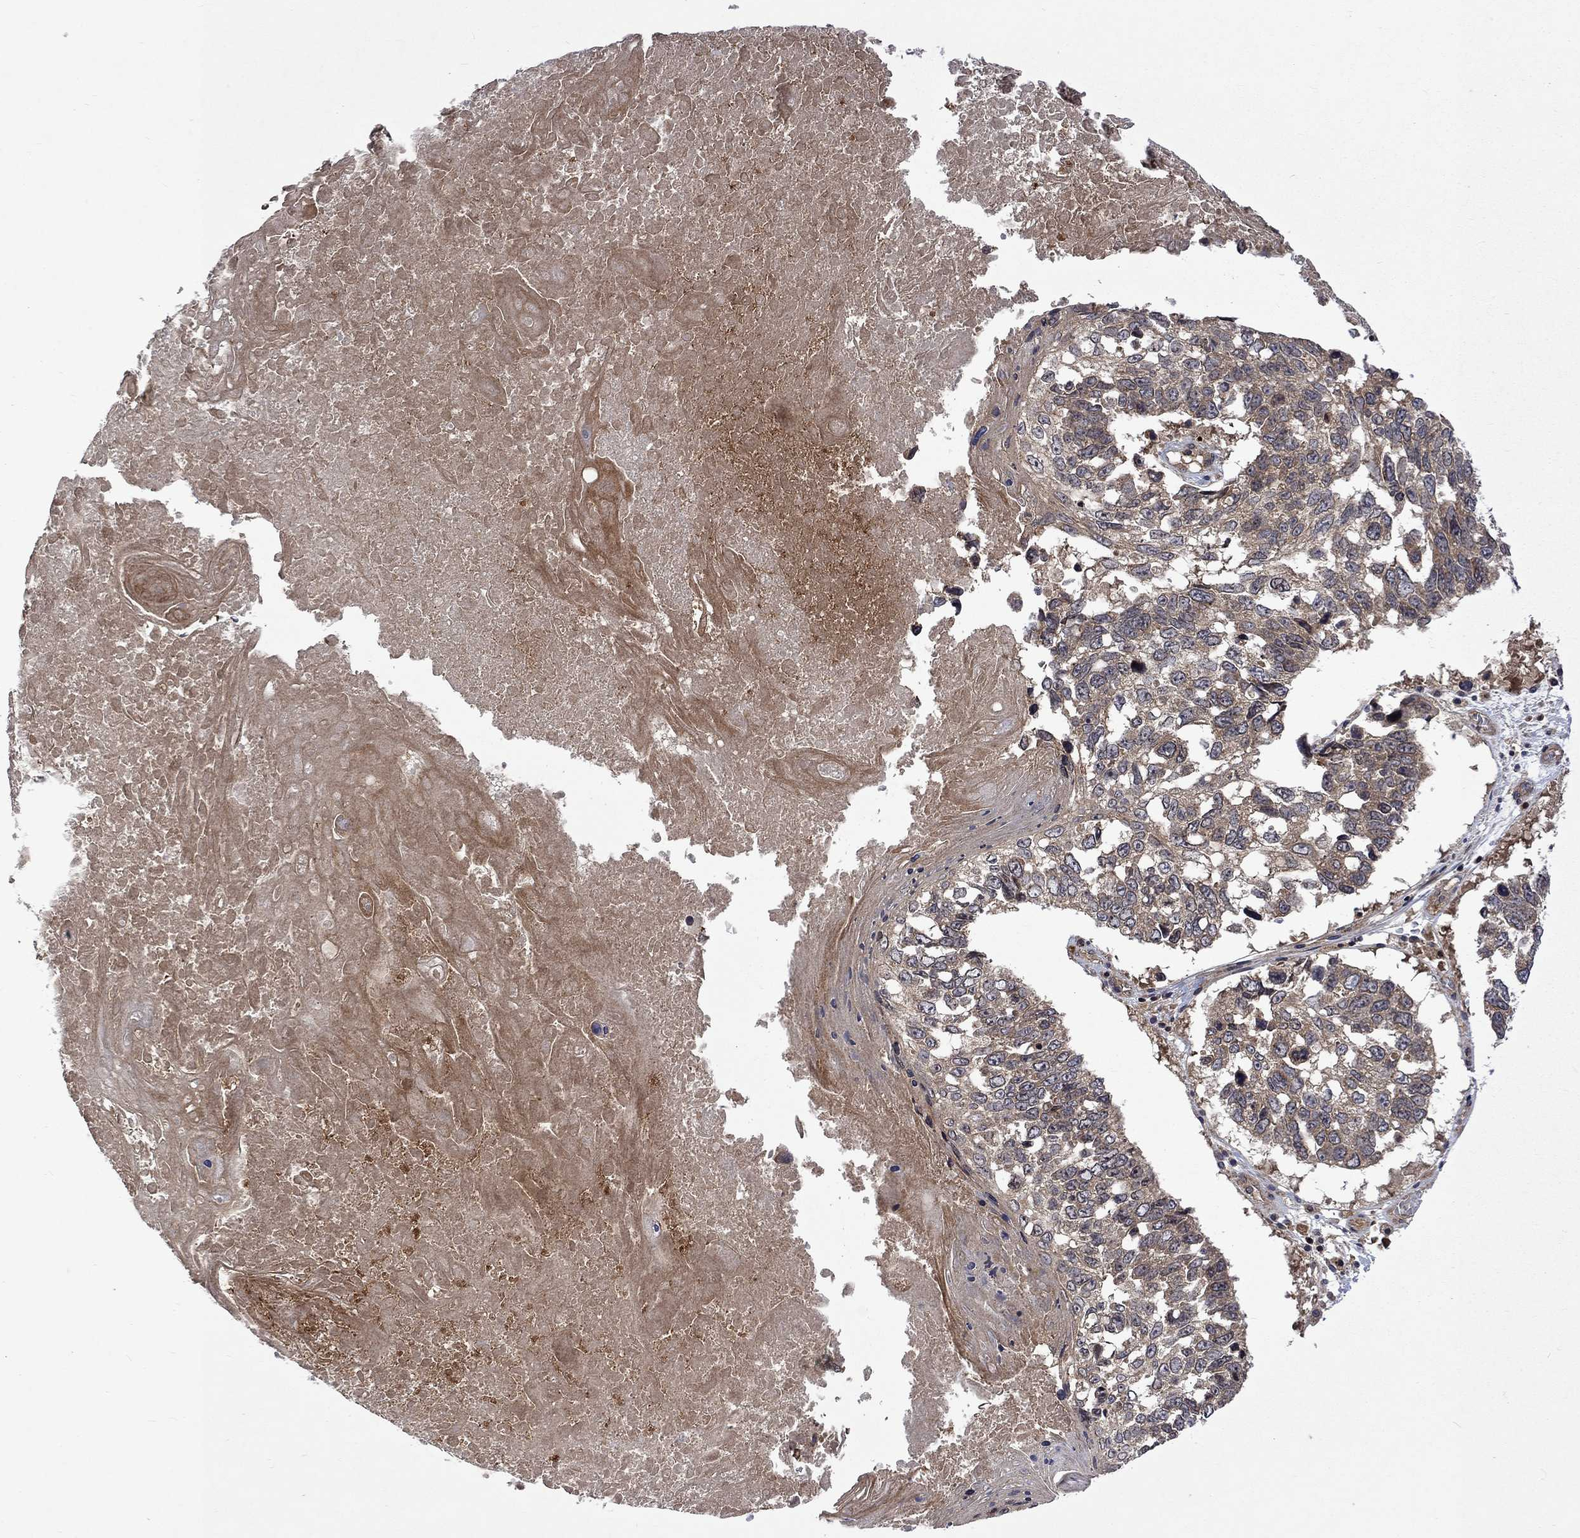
{"staining": {"intensity": "weak", "quantity": "<25%", "location": "cytoplasmic/membranous"}, "tissue": "lung cancer", "cell_type": "Tumor cells", "image_type": "cancer", "snomed": [{"axis": "morphology", "description": "Squamous cell carcinoma, NOS"}, {"axis": "topography", "description": "Lung"}], "caption": "Lung cancer (squamous cell carcinoma) was stained to show a protein in brown. There is no significant staining in tumor cells. (DAB IHC visualized using brightfield microscopy, high magnification).", "gene": "TMEM33", "patient": {"sex": "male", "age": 82}}